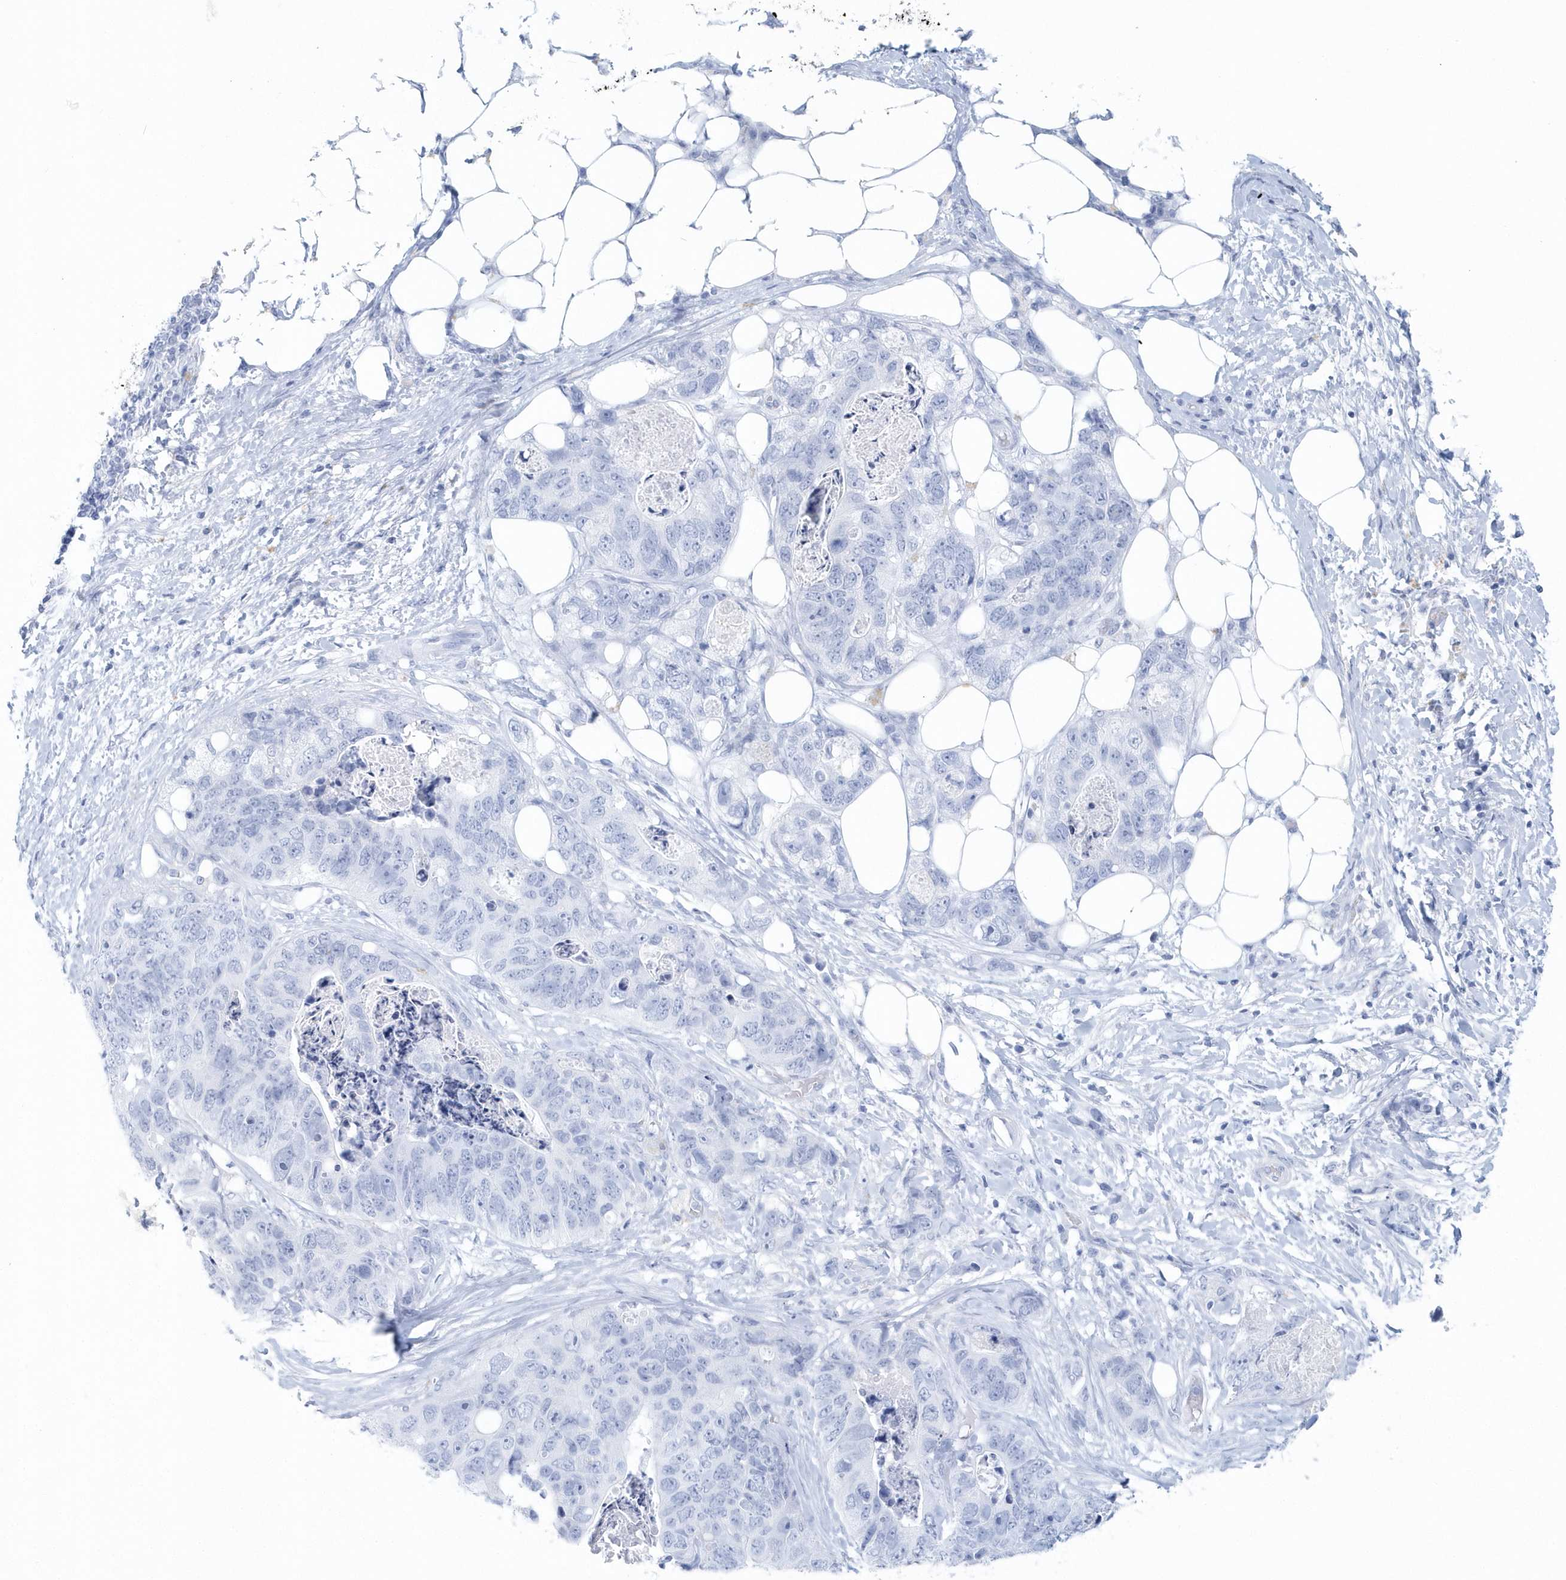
{"staining": {"intensity": "negative", "quantity": "none", "location": "none"}, "tissue": "stomach cancer", "cell_type": "Tumor cells", "image_type": "cancer", "snomed": [{"axis": "morphology", "description": "Adenocarcinoma, NOS"}, {"axis": "topography", "description": "Stomach"}], "caption": "This histopathology image is of adenocarcinoma (stomach) stained with IHC to label a protein in brown with the nuclei are counter-stained blue. There is no expression in tumor cells.", "gene": "PTPRO", "patient": {"sex": "female", "age": 89}}